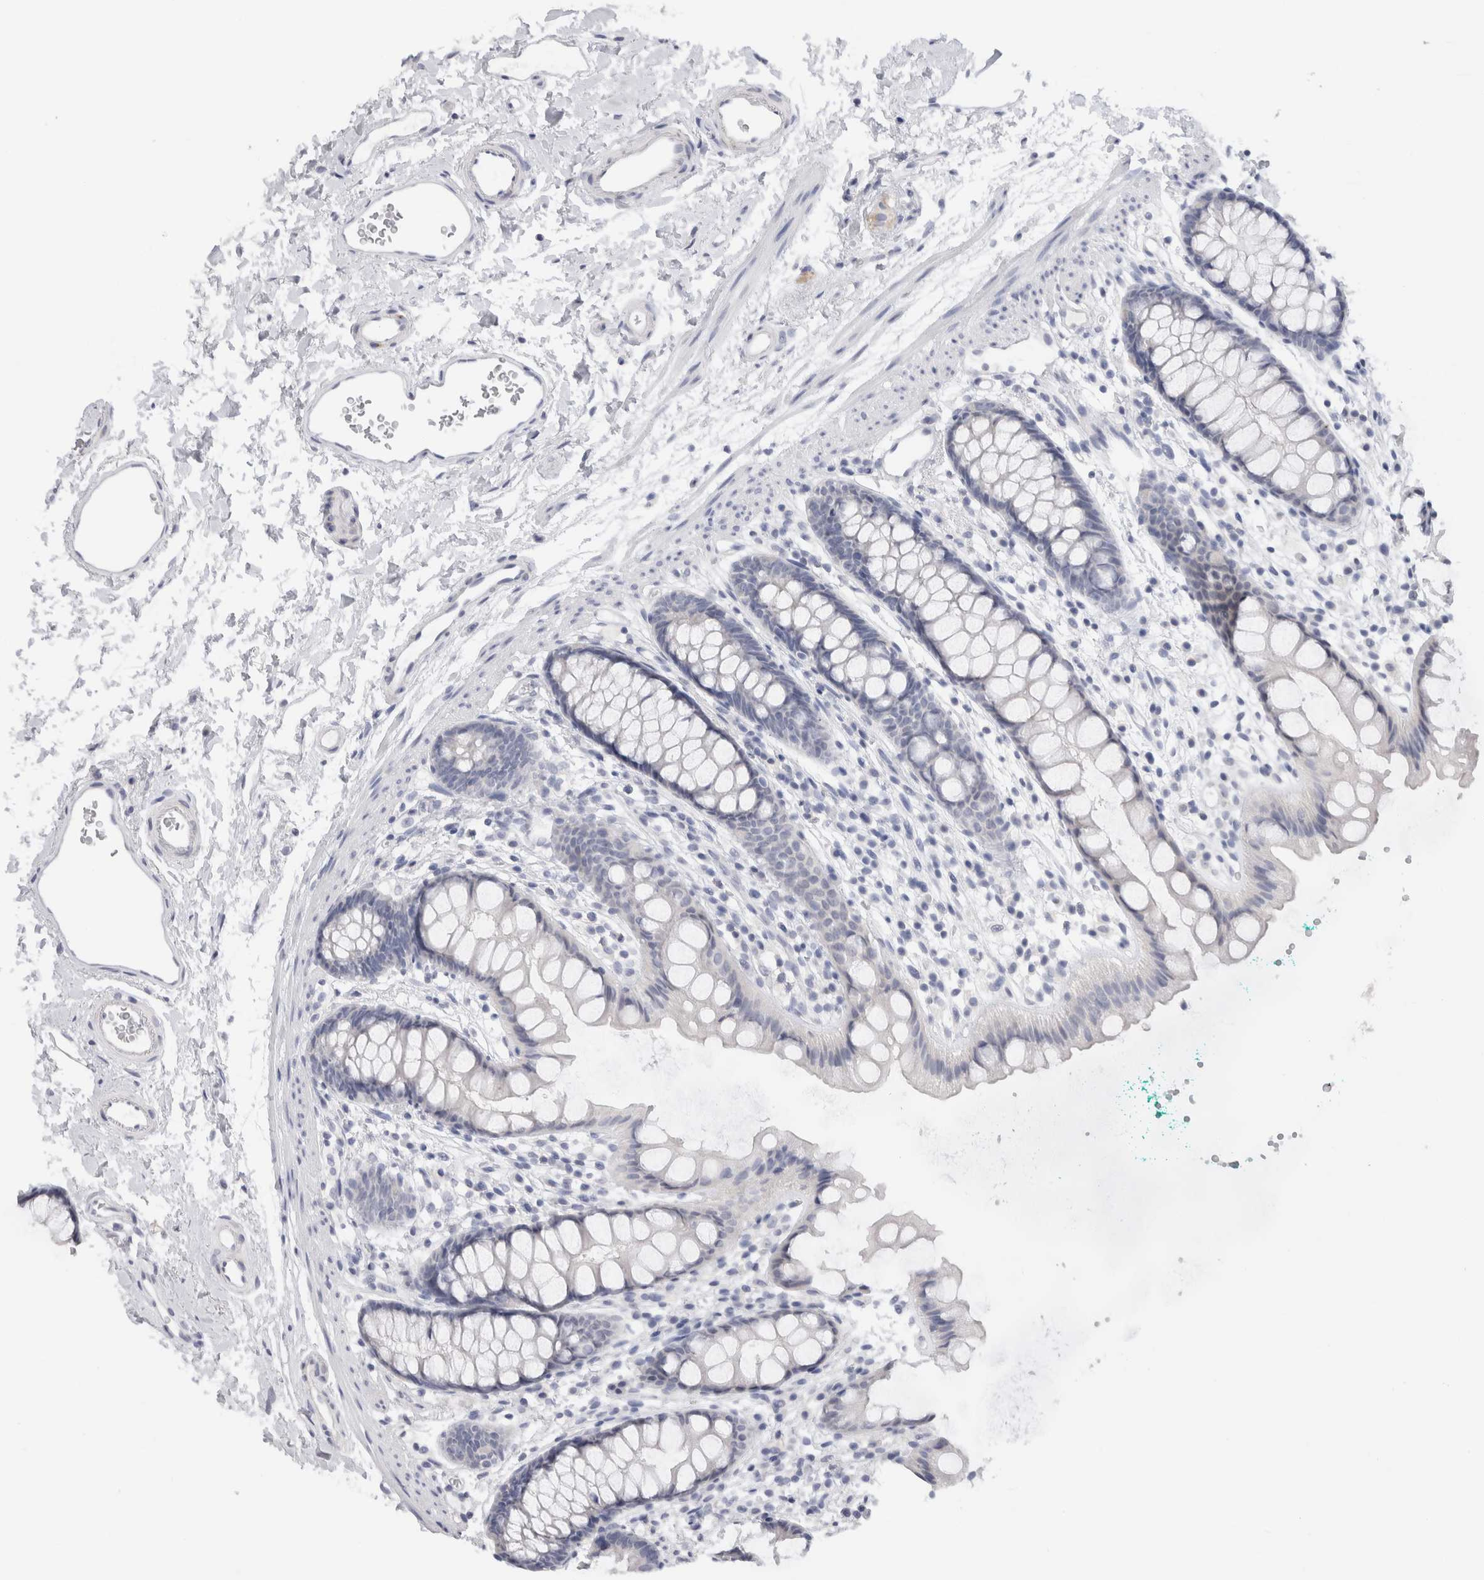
{"staining": {"intensity": "negative", "quantity": "none", "location": "none"}, "tissue": "rectum", "cell_type": "Glandular cells", "image_type": "normal", "snomed": [{"axis": "morphology", "description": "Normal tissue, NOS"}, {"axis": "topography", "description": "Rectum"}], "caption": "This is an immunohistochemistry image of unremarkable rectum. There is no positivity in glandular cells.", "gene": "C9orf50", "patient": {"sex": "female", "age": 65}}